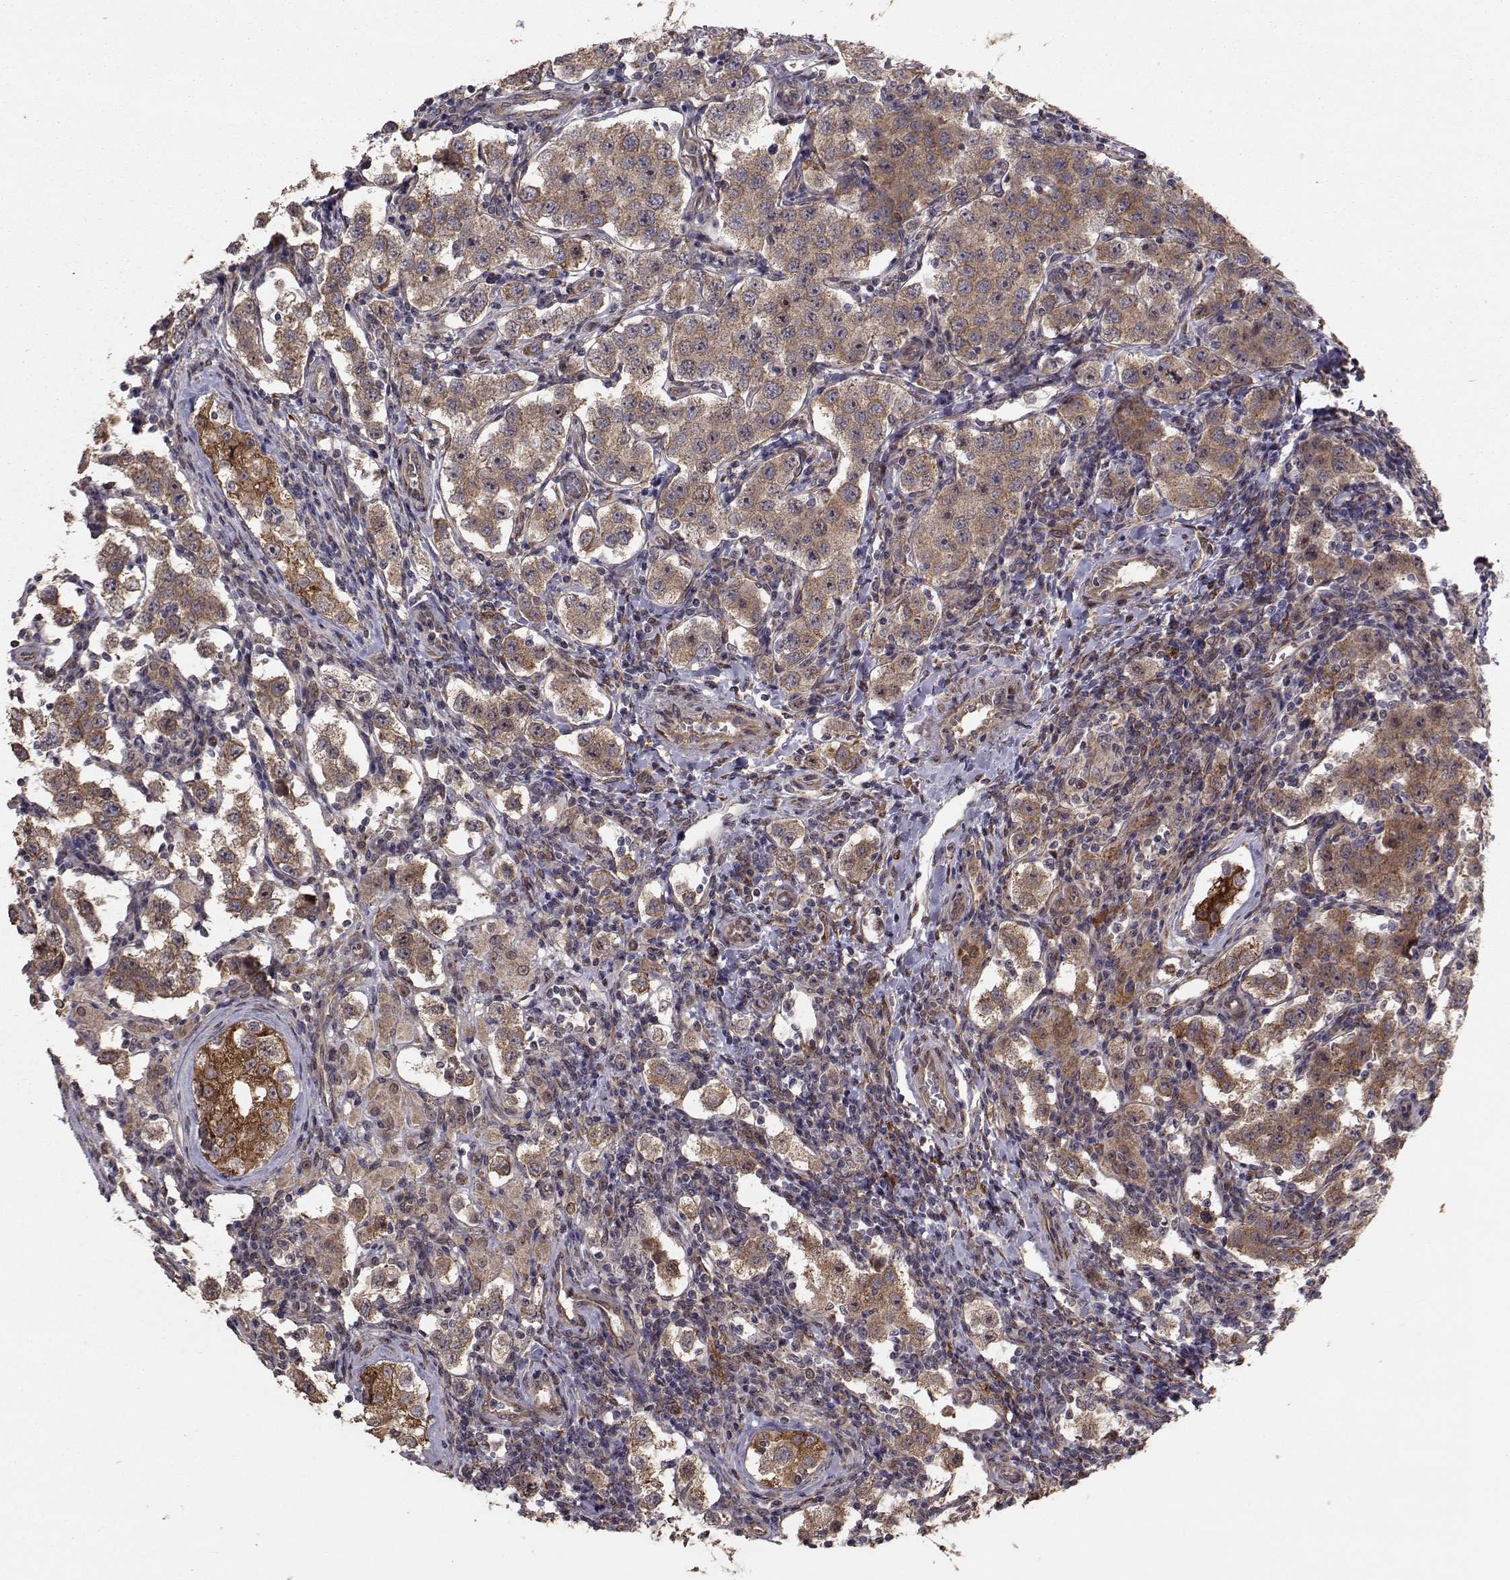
{"staining": {"intensity": "weak", "quantity": ">75%", "location": "cytoplasmic/membranous"}, "tissue": "testis cancer", "cell_type": "Tumor cells", "image_type": "cancer", "snomed": [{"axis": "morphology", "description": "Seminoma, NOS"}, {"axis": "topography", "description": "Testis"}], "caption": "Seminoma (testis) stained for a protein (brown) shows weak cytoplasmic/membranous positive positivity in approximately >75% of tumor cells.", "gene": "TRIP10", "patient": {"sex": "male", "age": 37}}